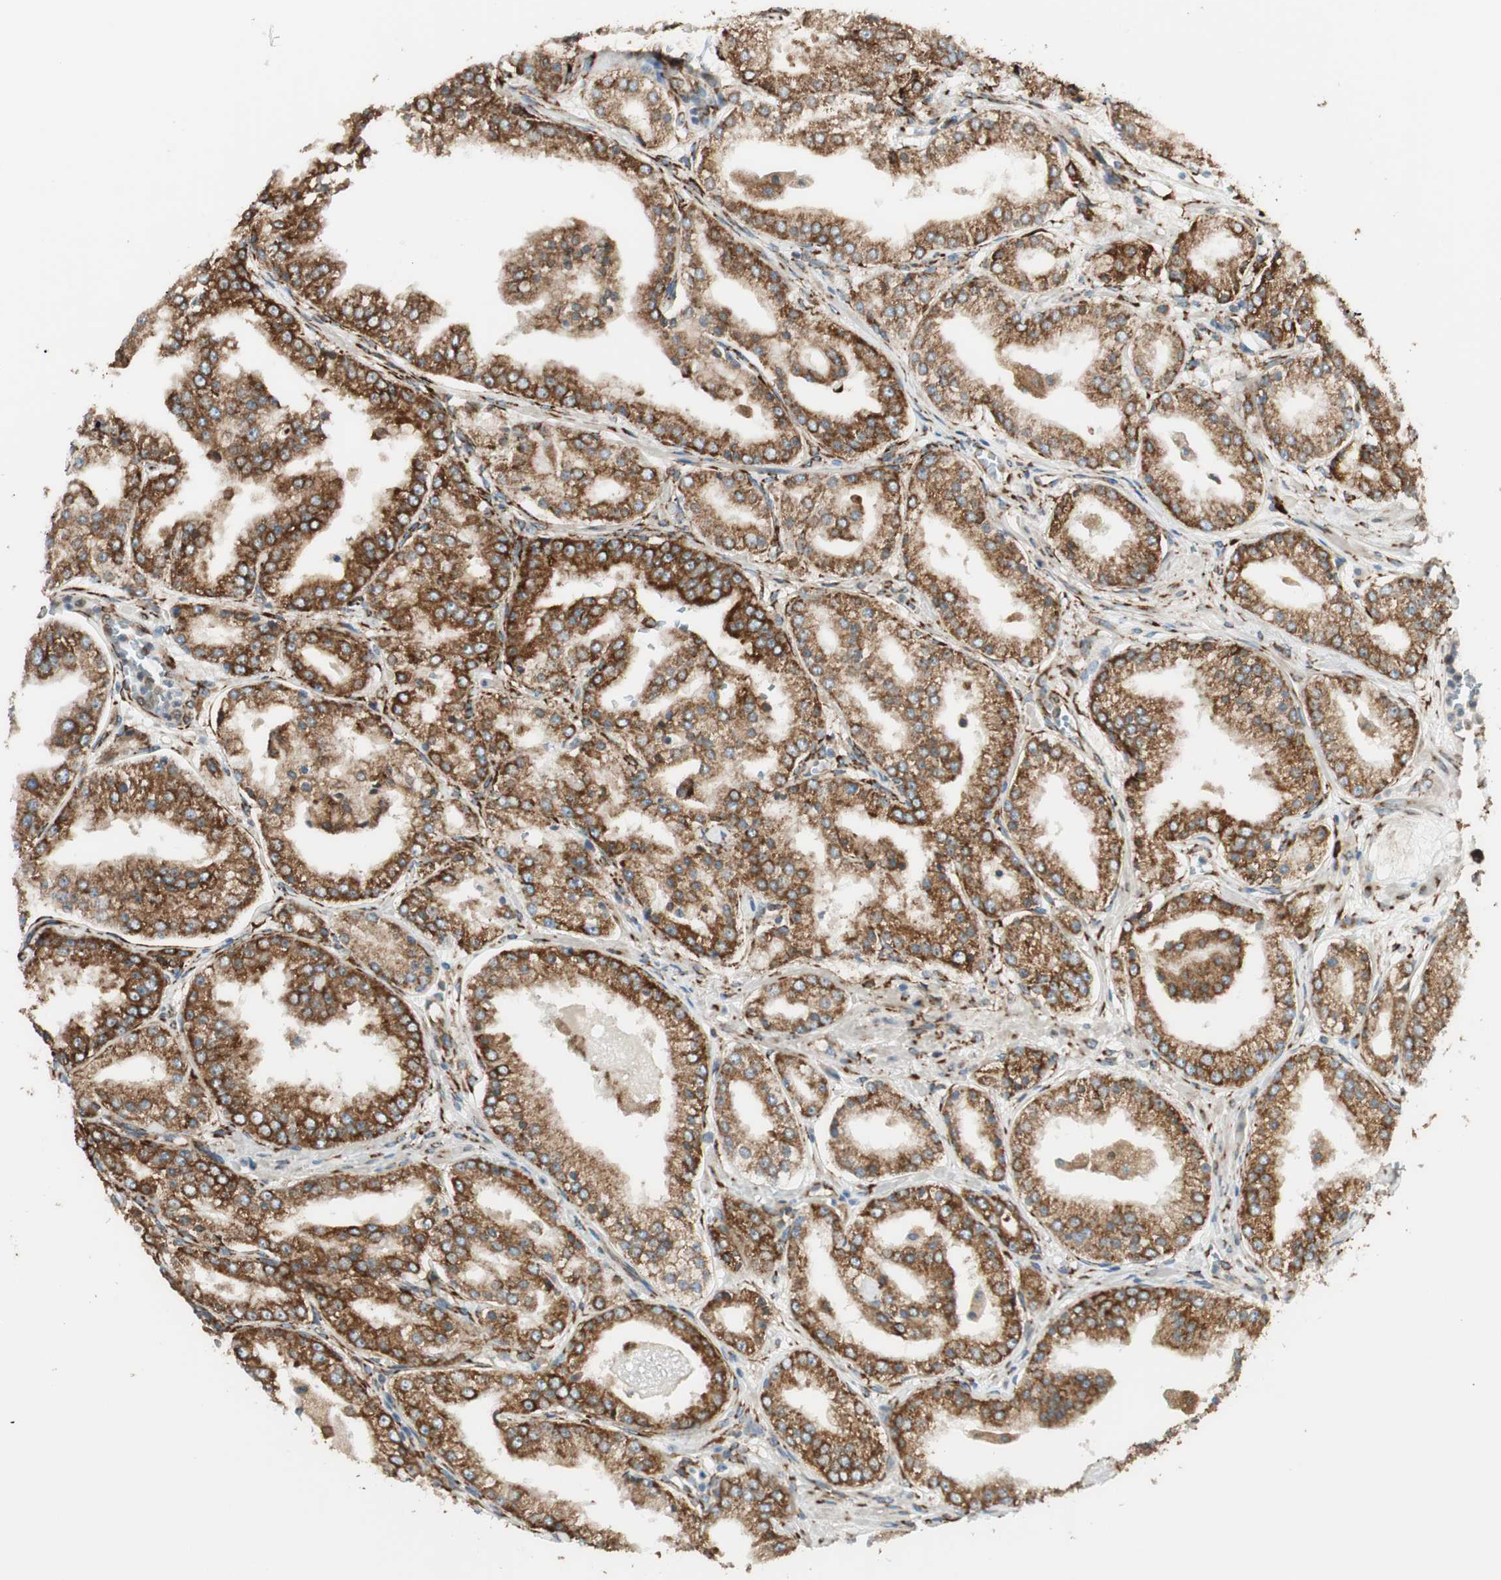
{"staining": {"intensity": "strong", "quantity": ">75%", "location": "cytoplasmic/membranous"}, "tissue": "prostate cancer", "cell_type": "Tumor cells", "image_type": "cancer", "snomed": [{"axis": "morphology", "description": "Adenocarcinoma, High grade"}, {"axis": "topography", "description": "Prostate"}], "caption": "Prostate cancer tissue displays strong cytoplasmic/membranous positivity in approximately >75% of tumor cells, visualized by immunohistochemistry. Immunohistochemistry (ihc) stains the protein of interest in brown and the nuclei are stained blue.", "gene": "RRBP1", "patient": {"sex": "male", "age": 61}}